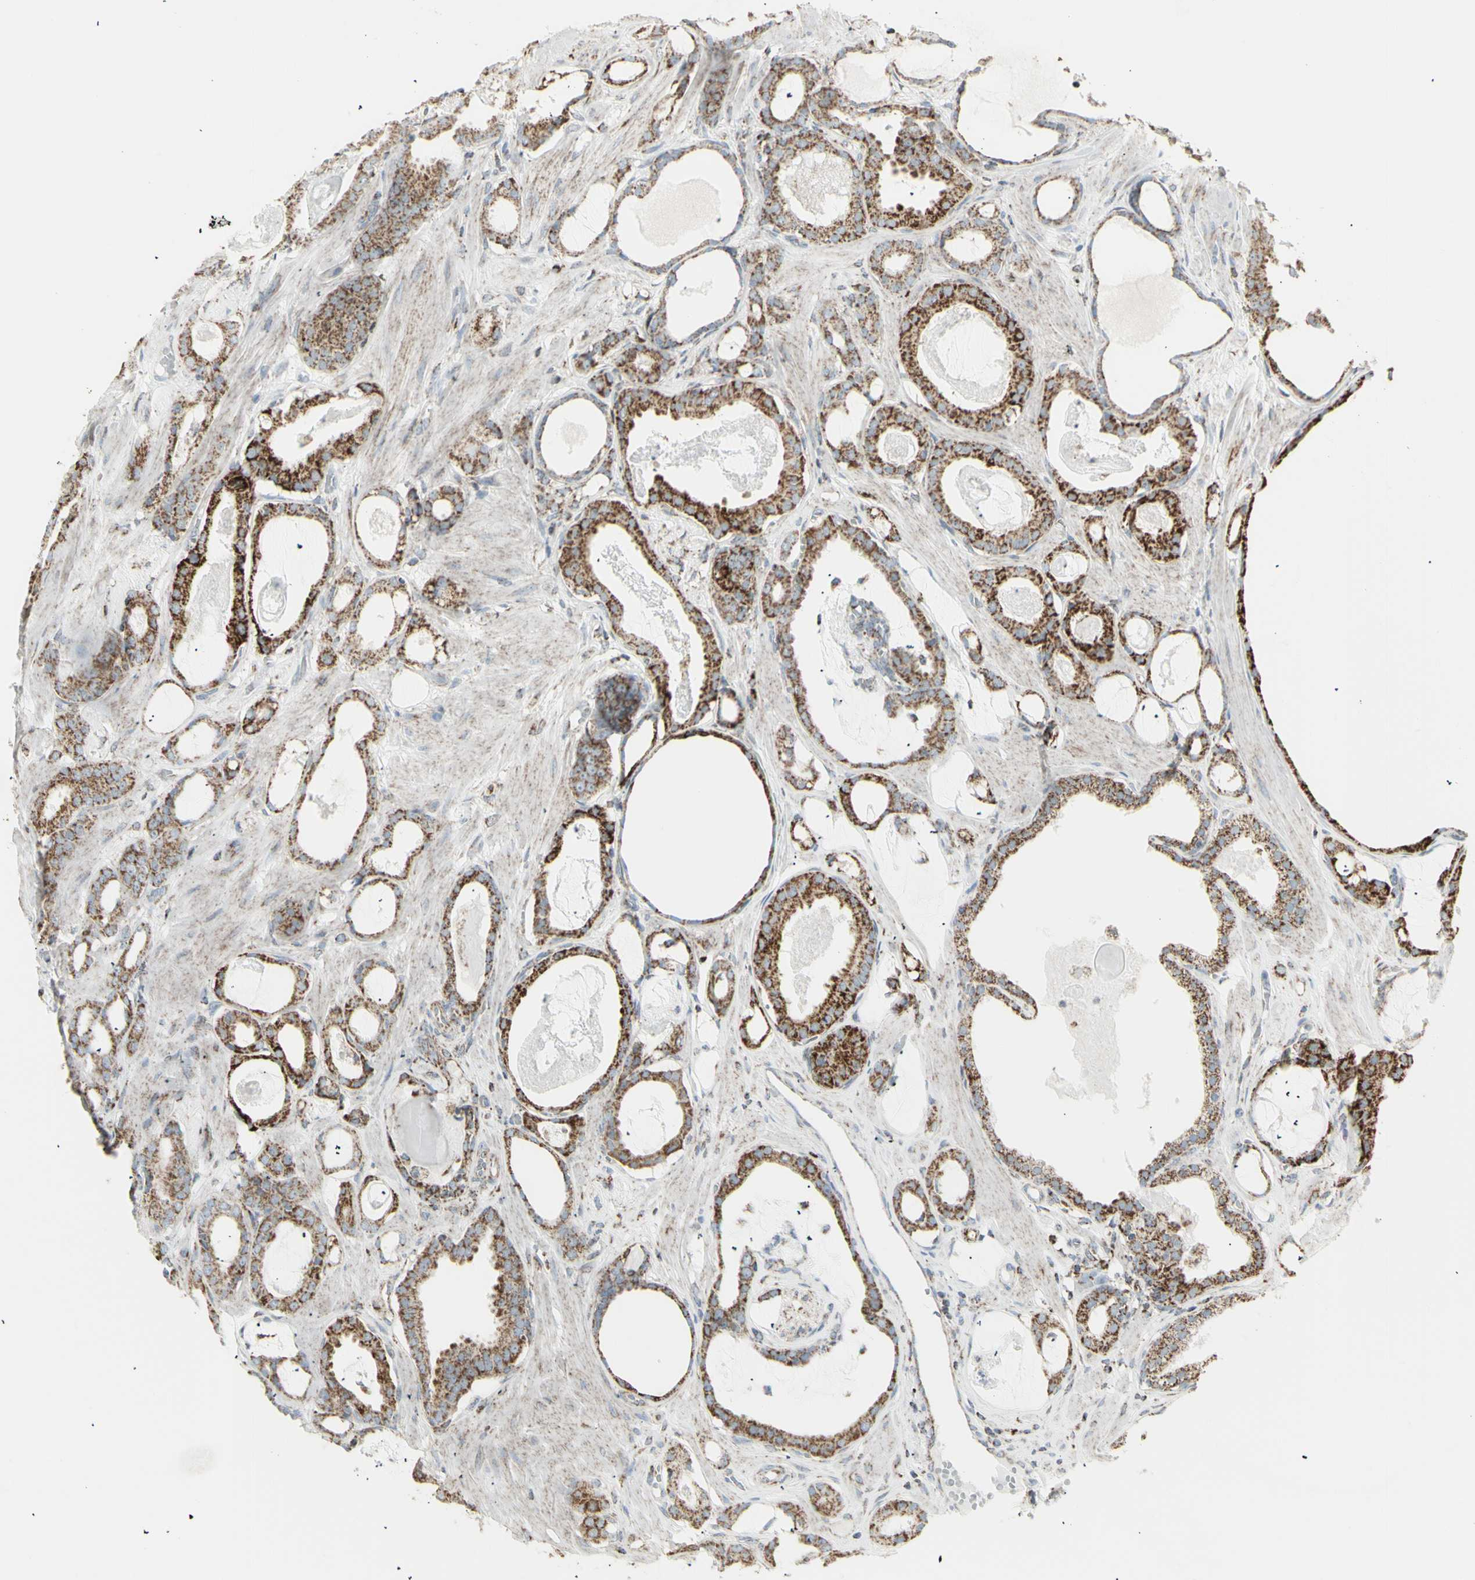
{"staining": {"intensity": "strong", "quantity": ">75%", "location": "cytoplasmic/membranous"}, "tissue": "prostate cancer", "cell_type": "Tumor cells", "image_type": "cancer", "snomed": [{"axis": "morphology", "description": "Adenocarcinoma, Low grade"}, {"axis": "topography", "description": "Prostate"}], "caption": "Protein expression analysis of prostate cancer (adenocarcinoma (low-grade)) shows strong cytoplasmic/membranous staining in about >75% of tumor cells.", "gene": "PLGRKT", "patient": {"sex": "male", "age": 53}}